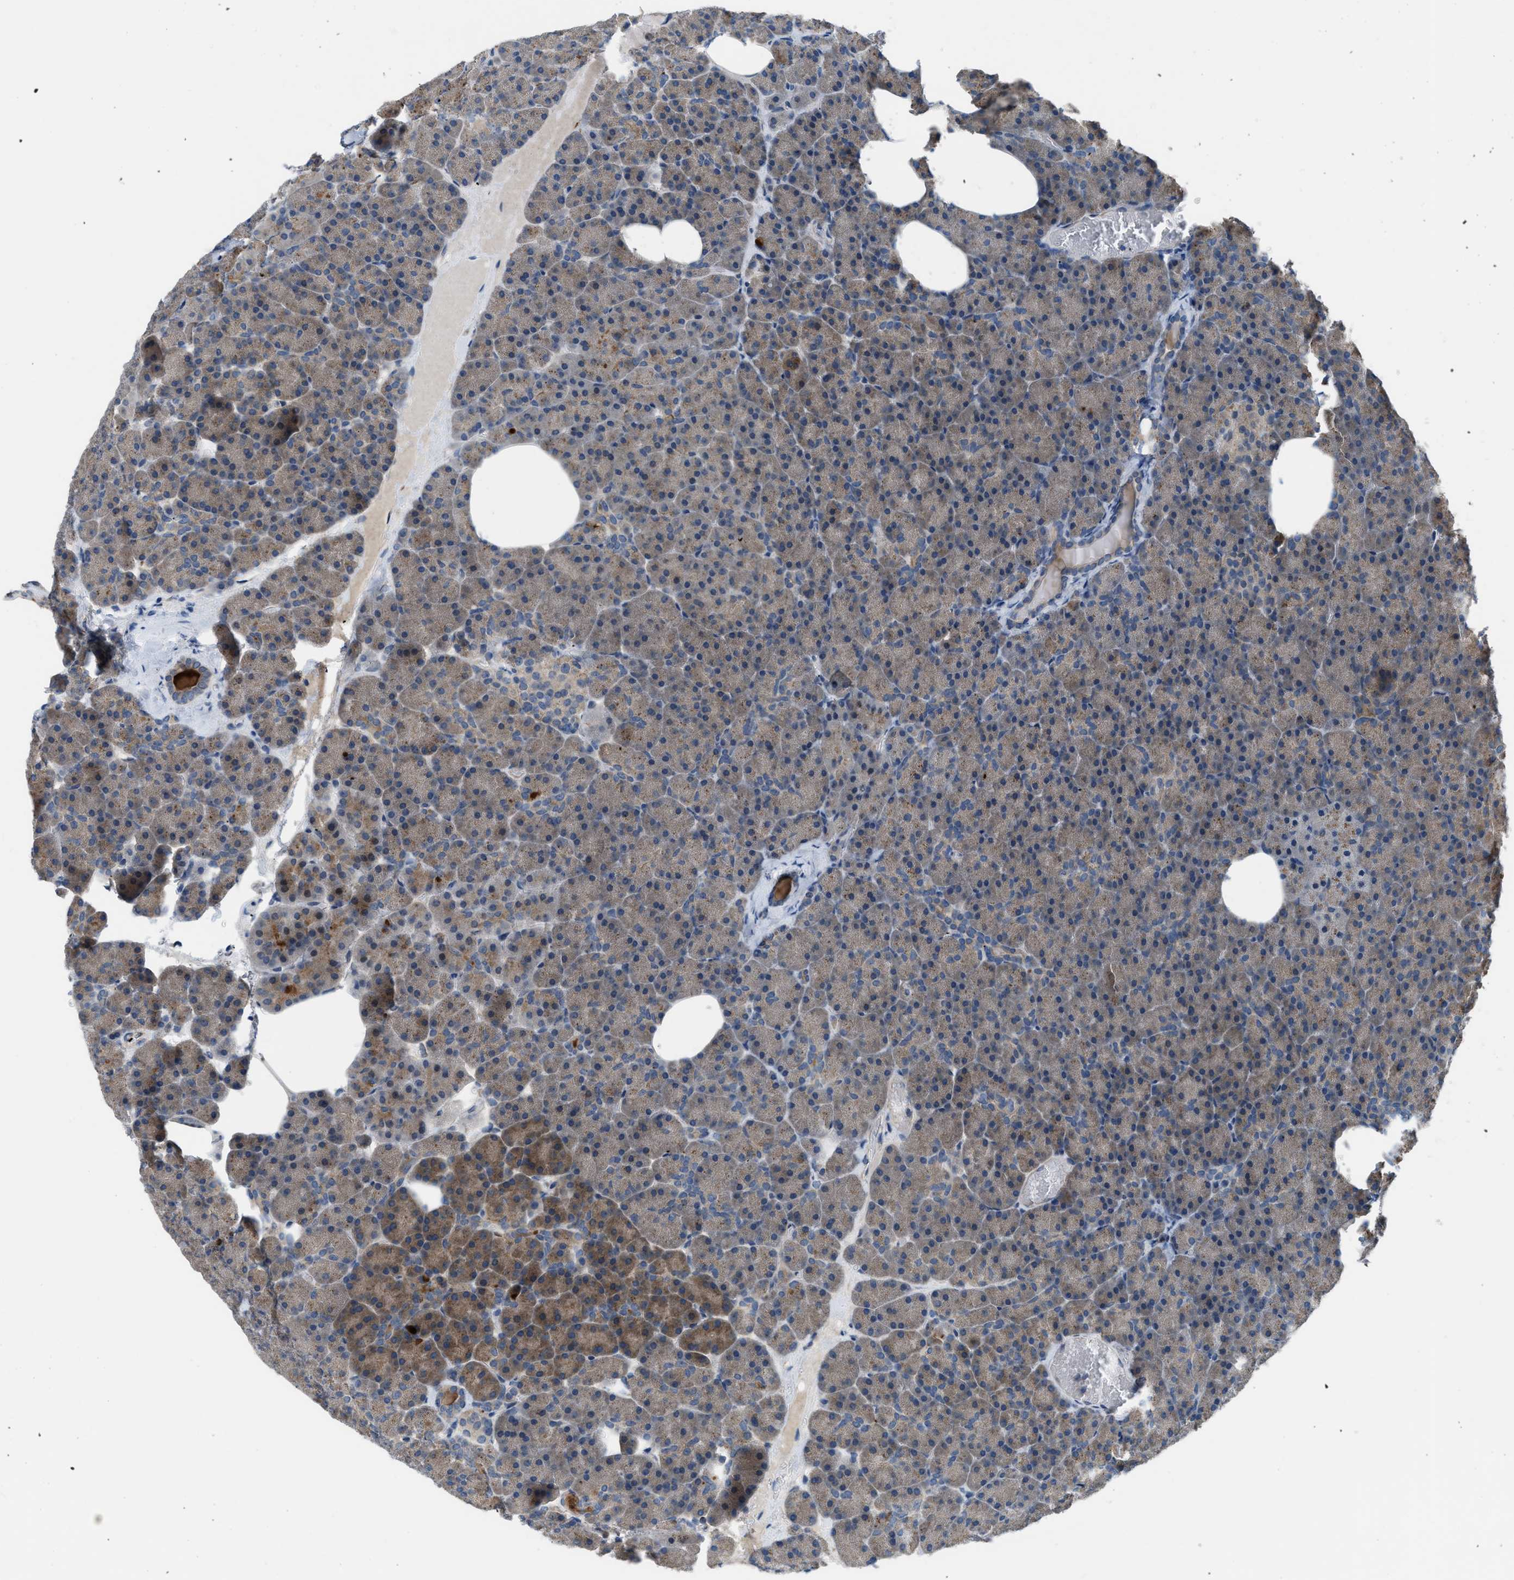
{"staining": {"intensity": "strong", "quantity": "<25%", "location": "cytoplasmic/membranous"}, "tissue": "pancreas", "cell_type": "Exocrine glandular cells", "image_type": "normal", "snomed": [{"axis": "morphology", "description": "Normal tissue, NOS"}, {"axis": "morphology", "description": "Carcinoid, malignant, NOS"}, {"axis": "topography", "description": "Pancreas"}], "caption": "Strong cytoplasmic/membranous expression for a protein is present in about <25% of exocrine glandular cells of benign pancreas using IHC.", "gene": "BAZ2B", "patient": {"sex": "female", "age": 35}}